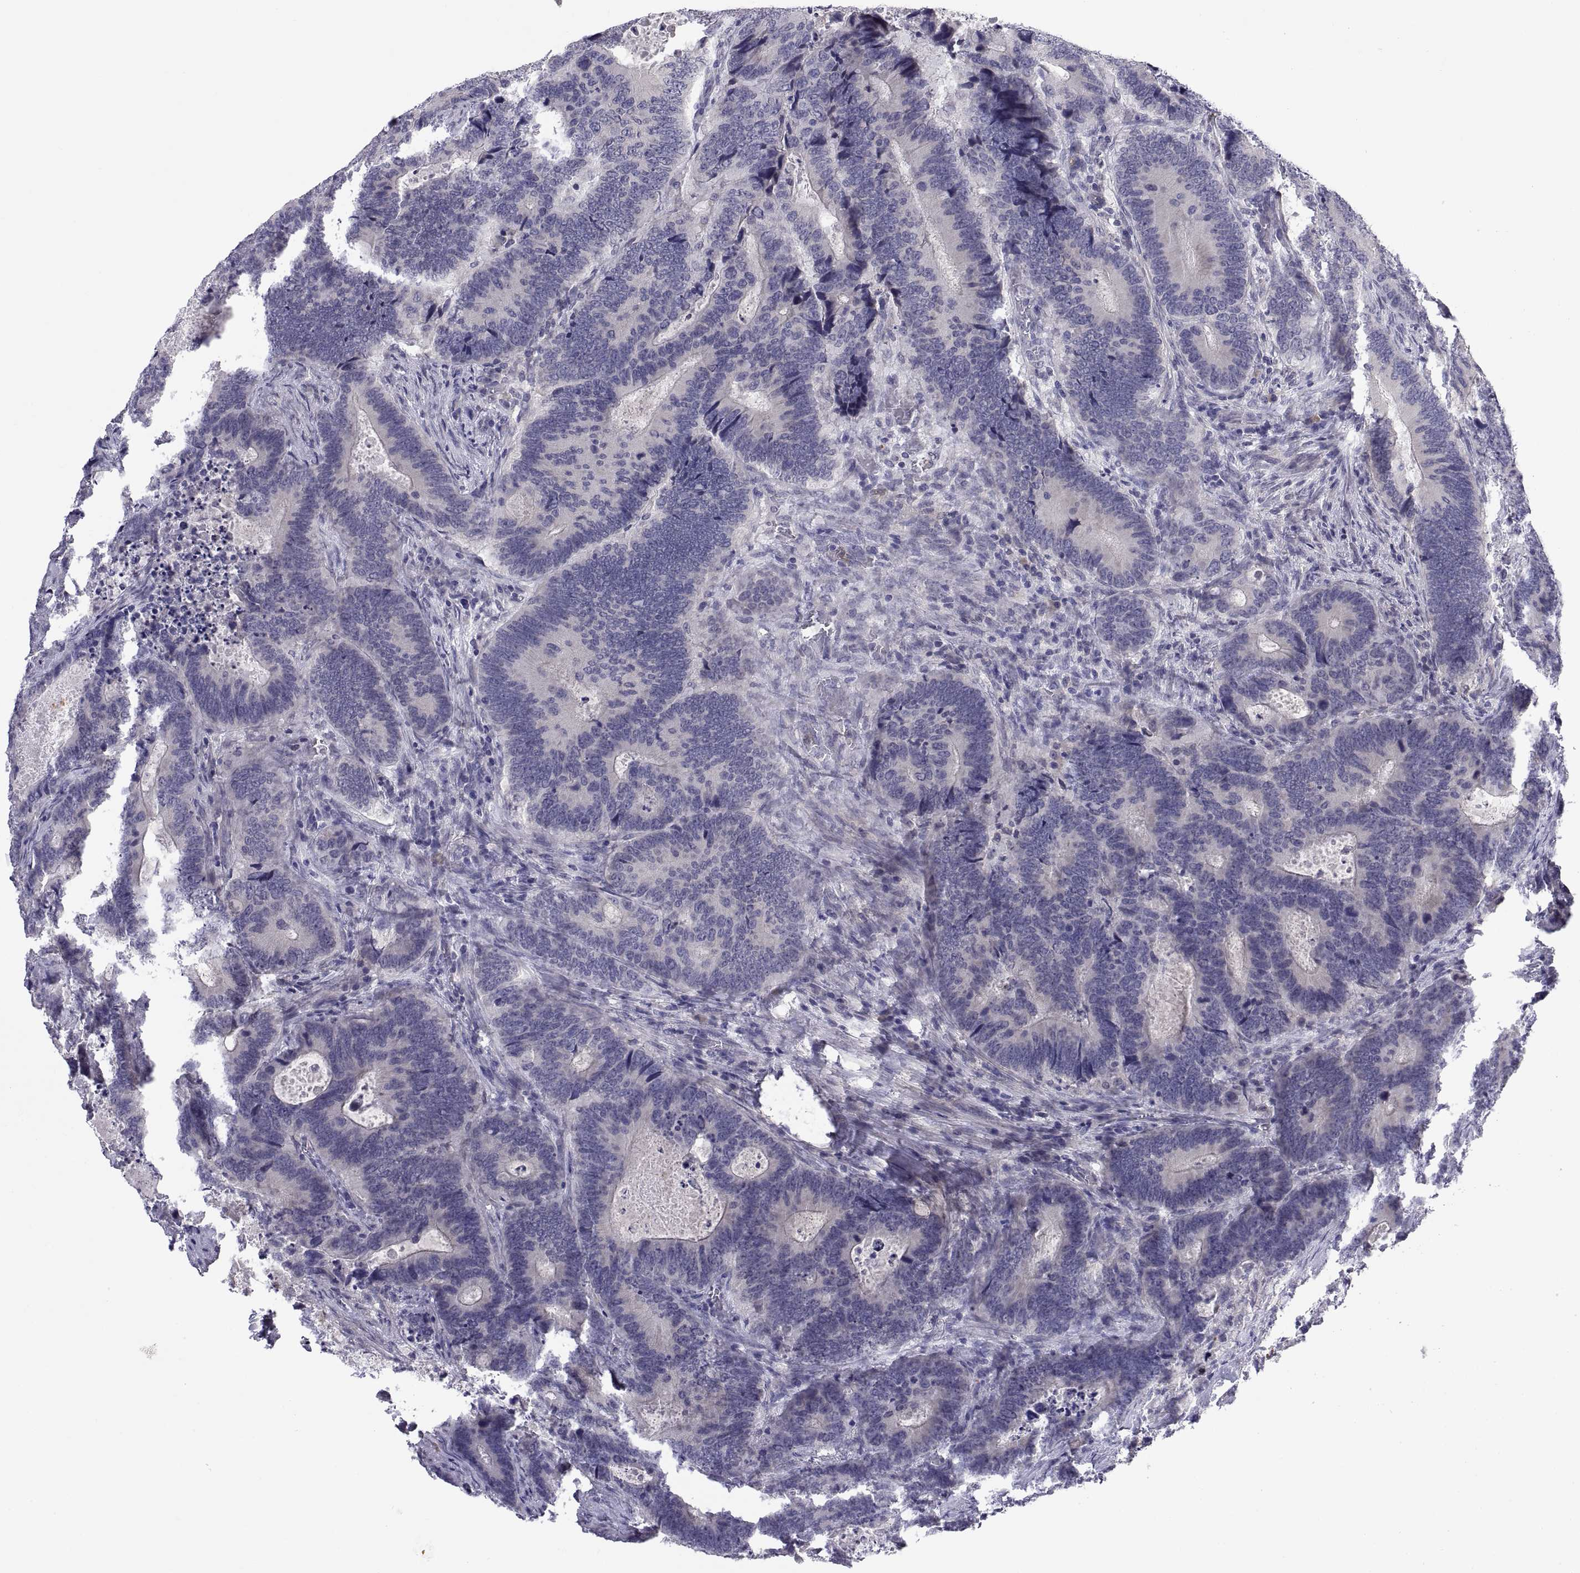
{"staining": {"intensity": "negative", "quantity": "none", "location": "none"}, "tissue": "colorectal cancer", "cell_type": "Tumor cells", "image_type": "cancer", "snomed": [{"axis": "morphology", "description": "Adenocarcinoma, NOS"}, {"axis": "topography", "description": "Colon"}], "caption": "IHC photomicrograph of human colorectal cancer (adenocarcinoma) stained for a protein (brown), which reveals no expression in tumor cells.", "gene": "PKP1", "patient": {"sex": "female", "age": 82}}